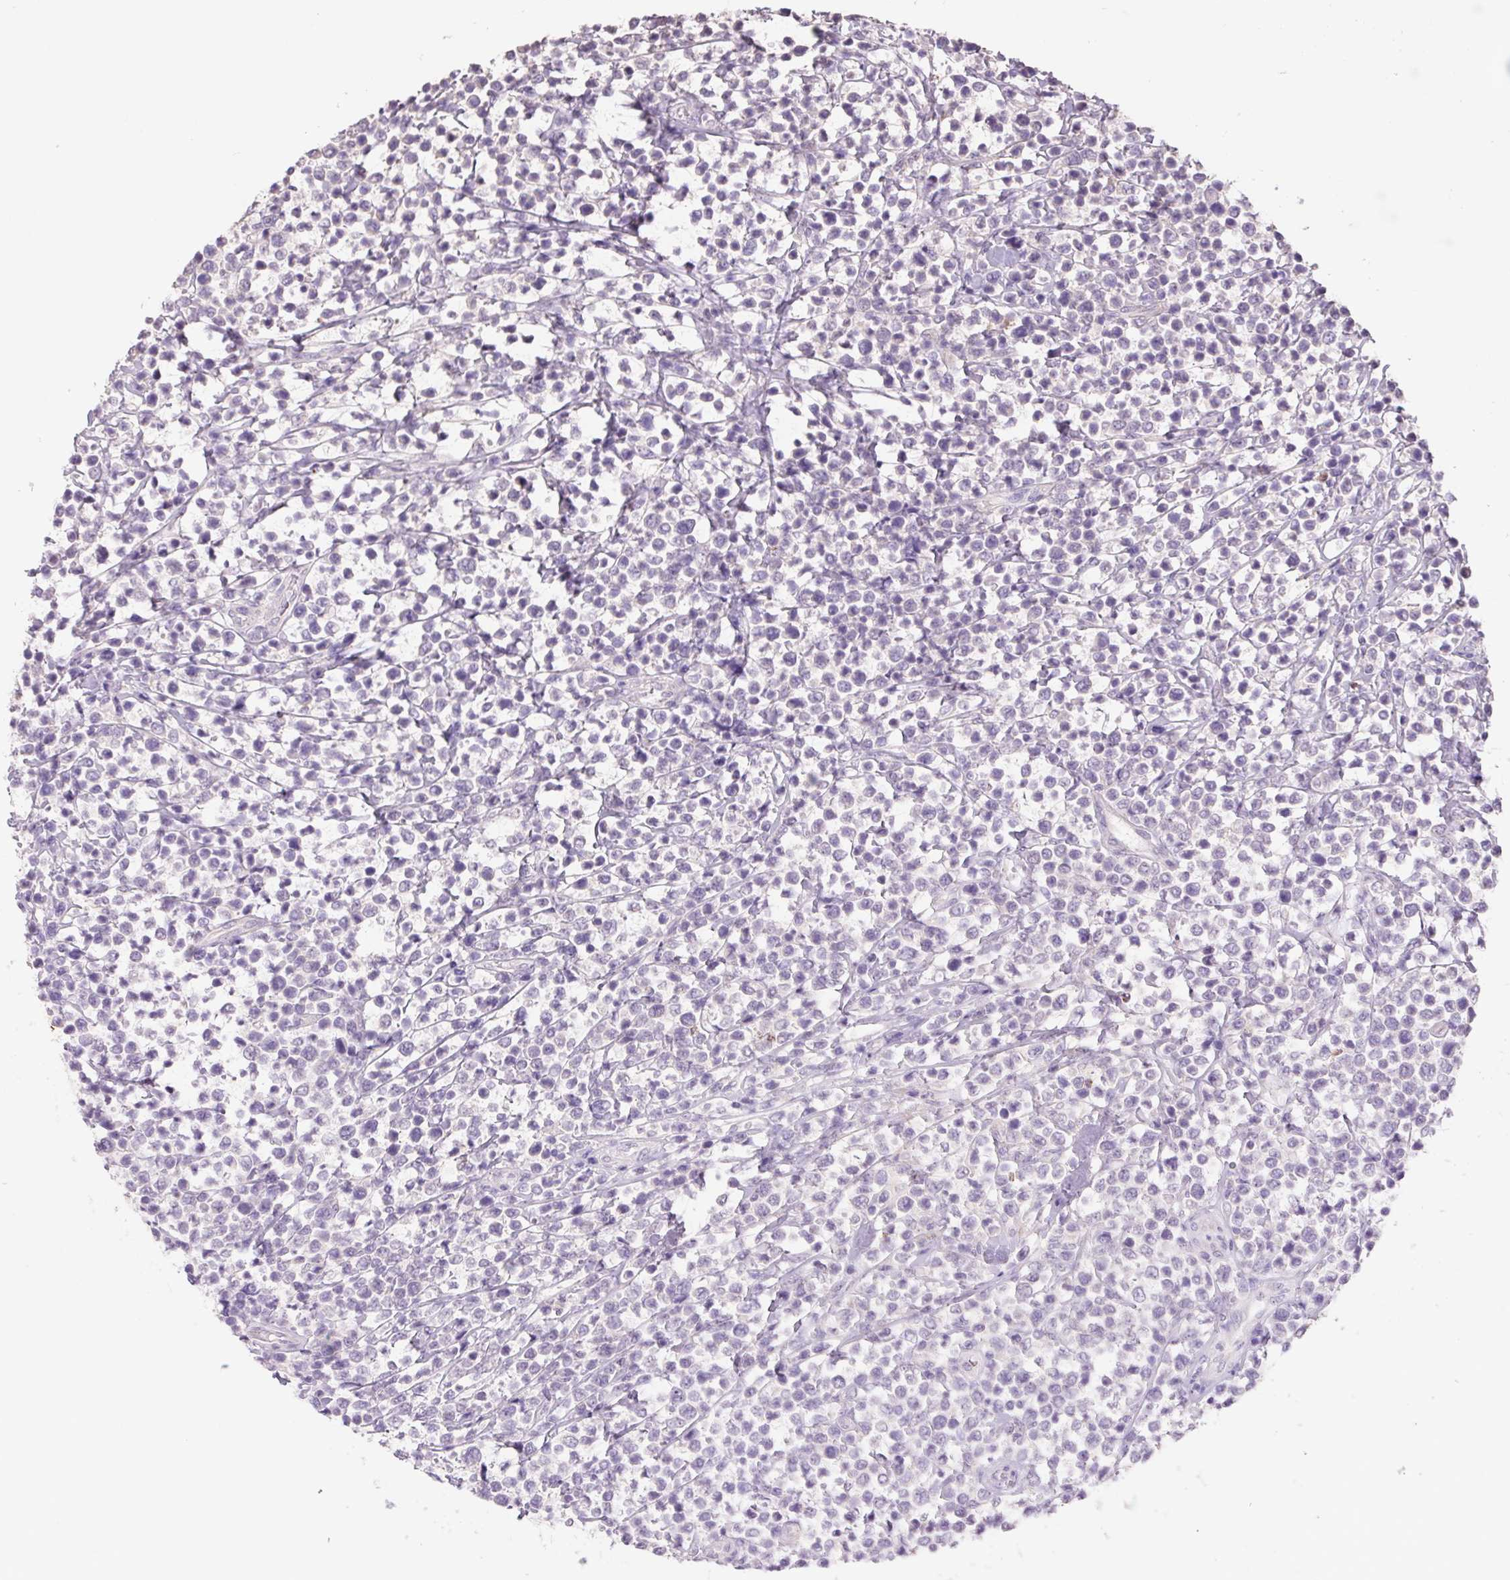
{"staining": {"intensity": "negative", "quantity": "none", "location": "none"}, "tissue": "lymphoma", "cell_type": "Tumor cells", "image_type": "cancer", "snomed": [{"axis": "morphology", "description": "Malignant lymphoma, non-Hodgkin's type, High grade"}, {"axis": "topography", "description": "Soft tissue"}], "caption": "Immunohistochemistry of lymphoma exhibits no staining in tumor cells. (Stains: DAB immunohistochemistry (IHC) with hematoxylin counter stain, Microscopy: brightfield microscopy at high magnification).", "gene": "GRM2", "patient": {"sex": "female", "age": 56}}